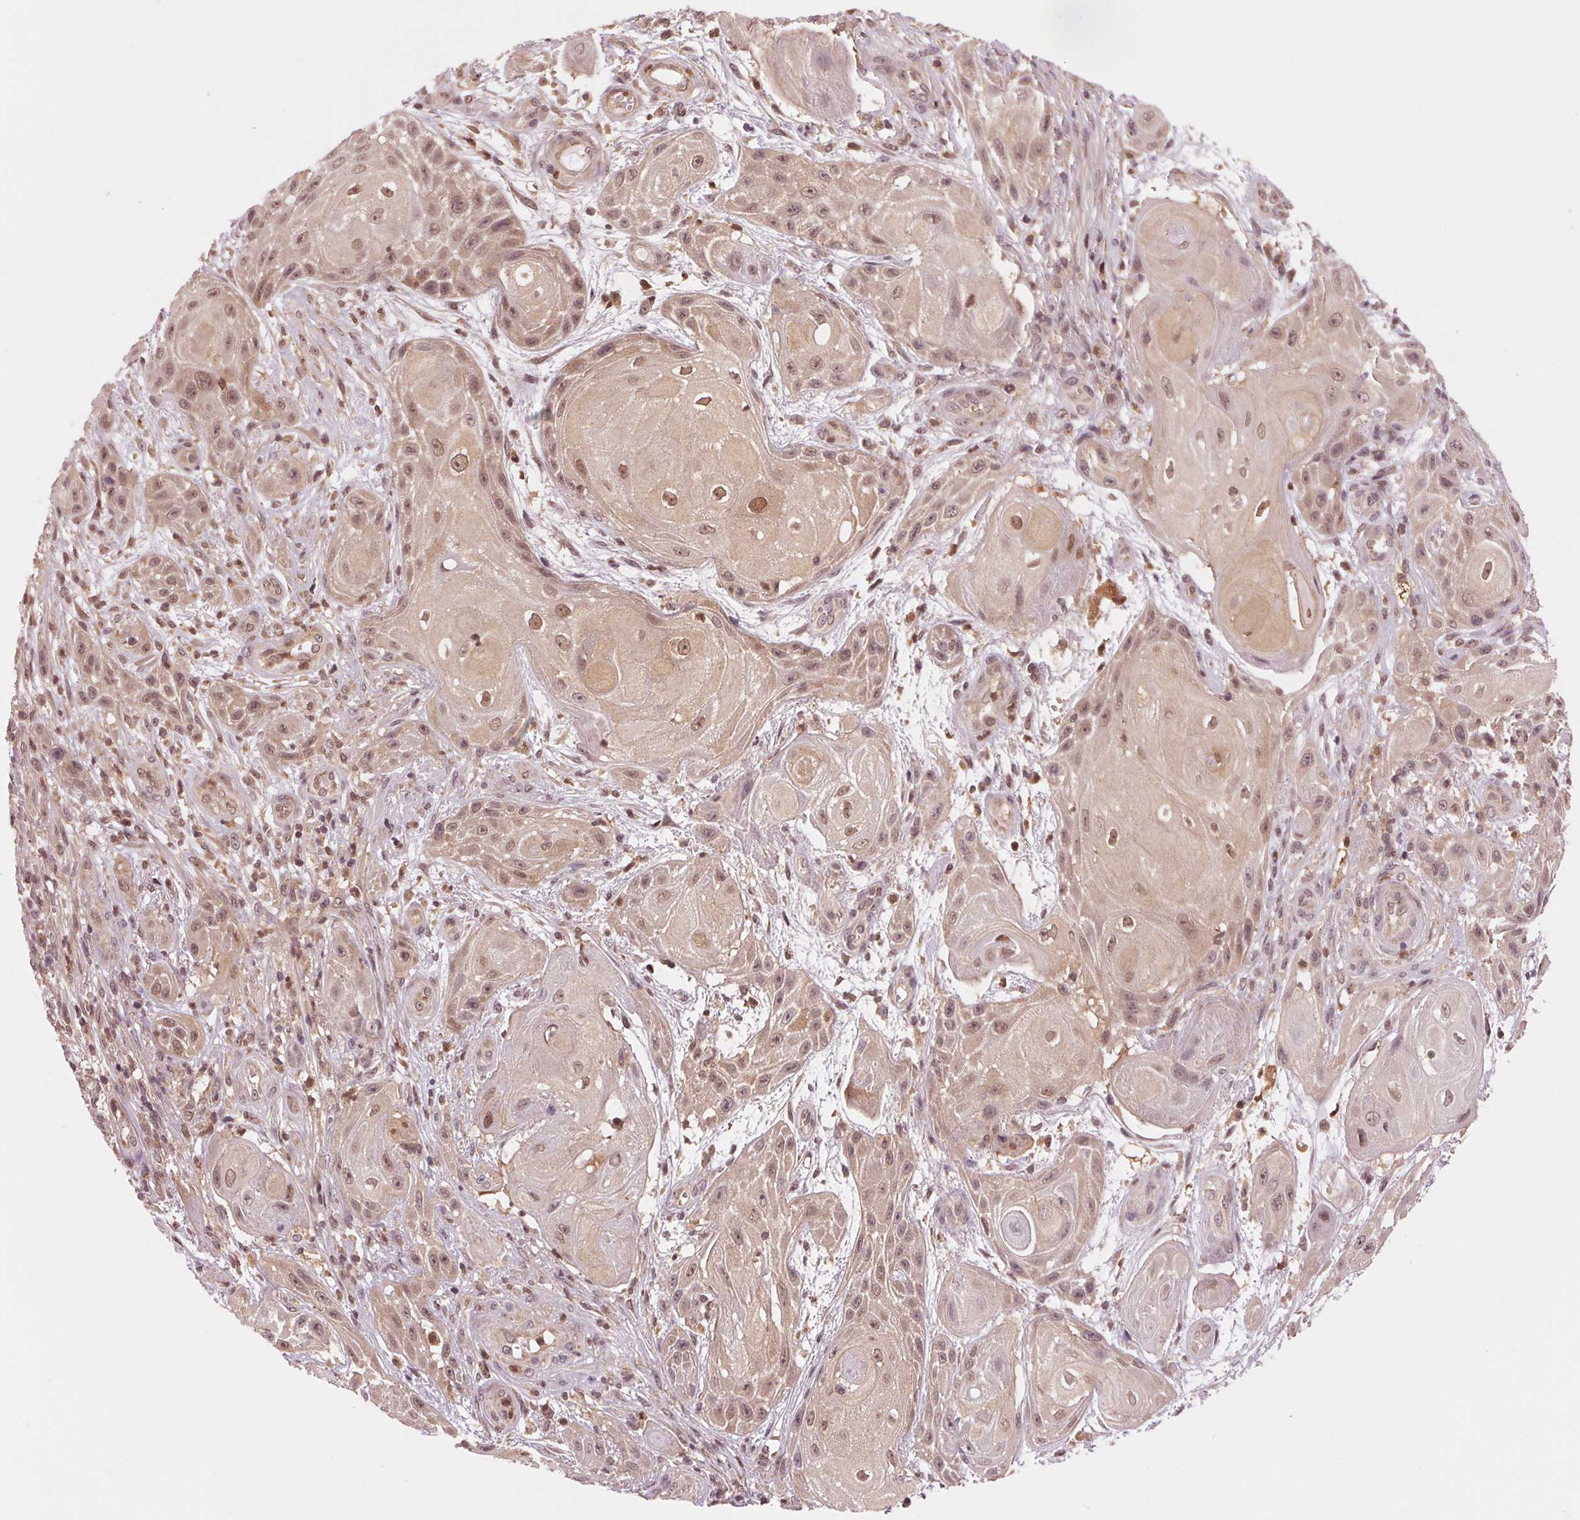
{"staining": {"intensity": "weak", "quantity": ">75%", "location": "cytoplasmic/membranous,nuclear"}, "tissue": "skin cancer", "cell_type": "Tumor cells", "image_type": "cancer", "snomed": [{"axis": "morphology", "description": "Squamous cell carcinoma, NOS"}, {"axis": "topography", "description": "Skin"}], "caption": "Immunohistochemistry (IHC) (DAB (3,3'-diaminobenzidine)) staining of human skin squamous cell carcinoma displays weak cytoplasmic/membranous and nuclear protein staining in approximately >75% of tumor cells. Nuclei are stained in blue.", "gene": "STAT3", "patient": {"sex": "male", "age": 62}}